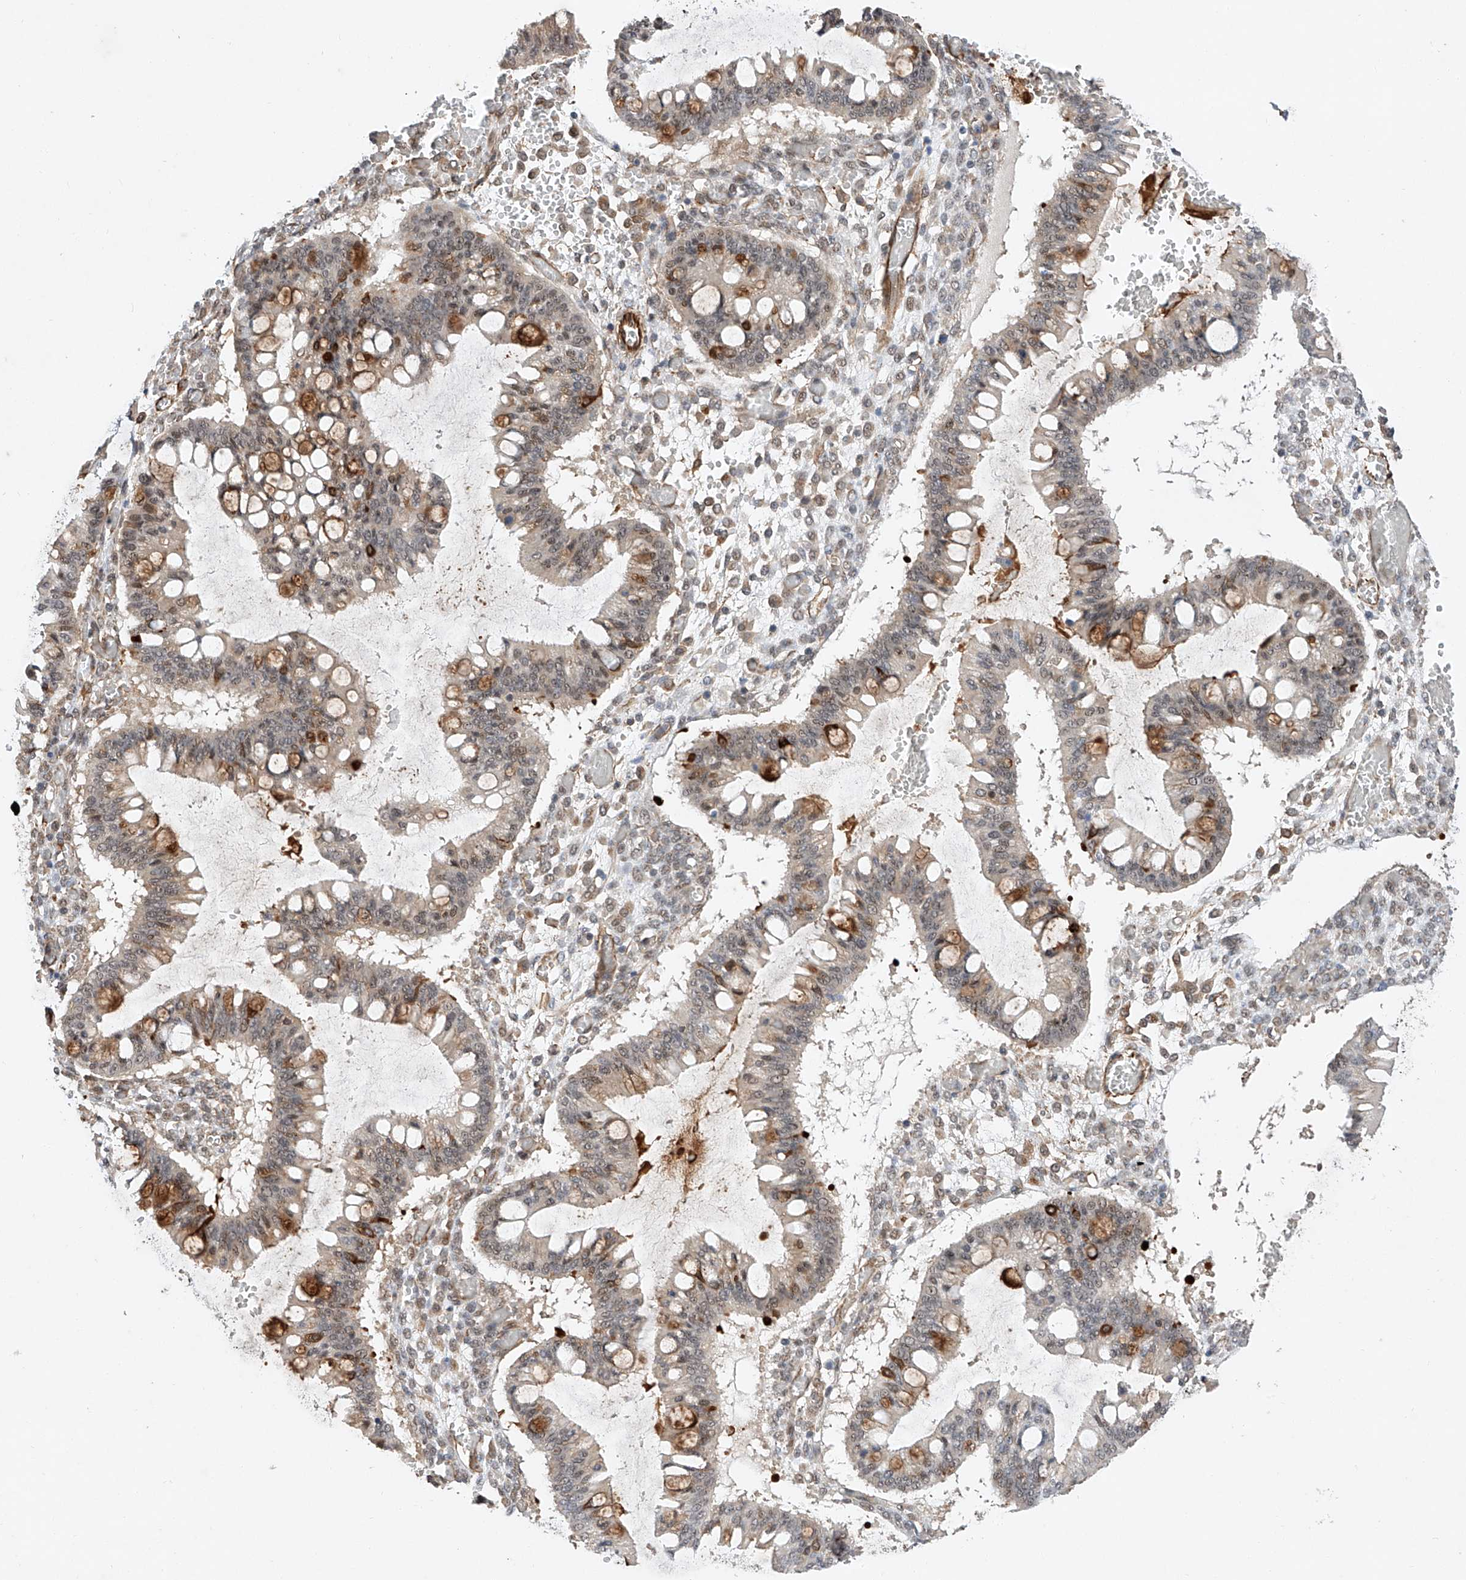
{"staining": {"intensity": "moderate", "quantity": "25%-75%", "location": "cytoplasmic/membranous,nuclear"}, "tissue": "ovarian cancer", "cell_type": "Tumor cells", "image_type": "cancer", "snomed": [{"axis": "morphology", "description": "Cystadenocarcinoma, mucinous, NOS"}, {"axis": "topography", "description": "Ovary"}], "caption": "Brown immunohistochemical staining in human ovarian cancer (mucinous cystadenocarcinoma) shows moderate cytoplasmic/membranous and nuclear positivity in about 25%-75% of tumor cells. The protein is shown in brown color, while the nuclei are stained blue.", "gene": "AMD1", "patient": {"sex": "female", "age": 73}}